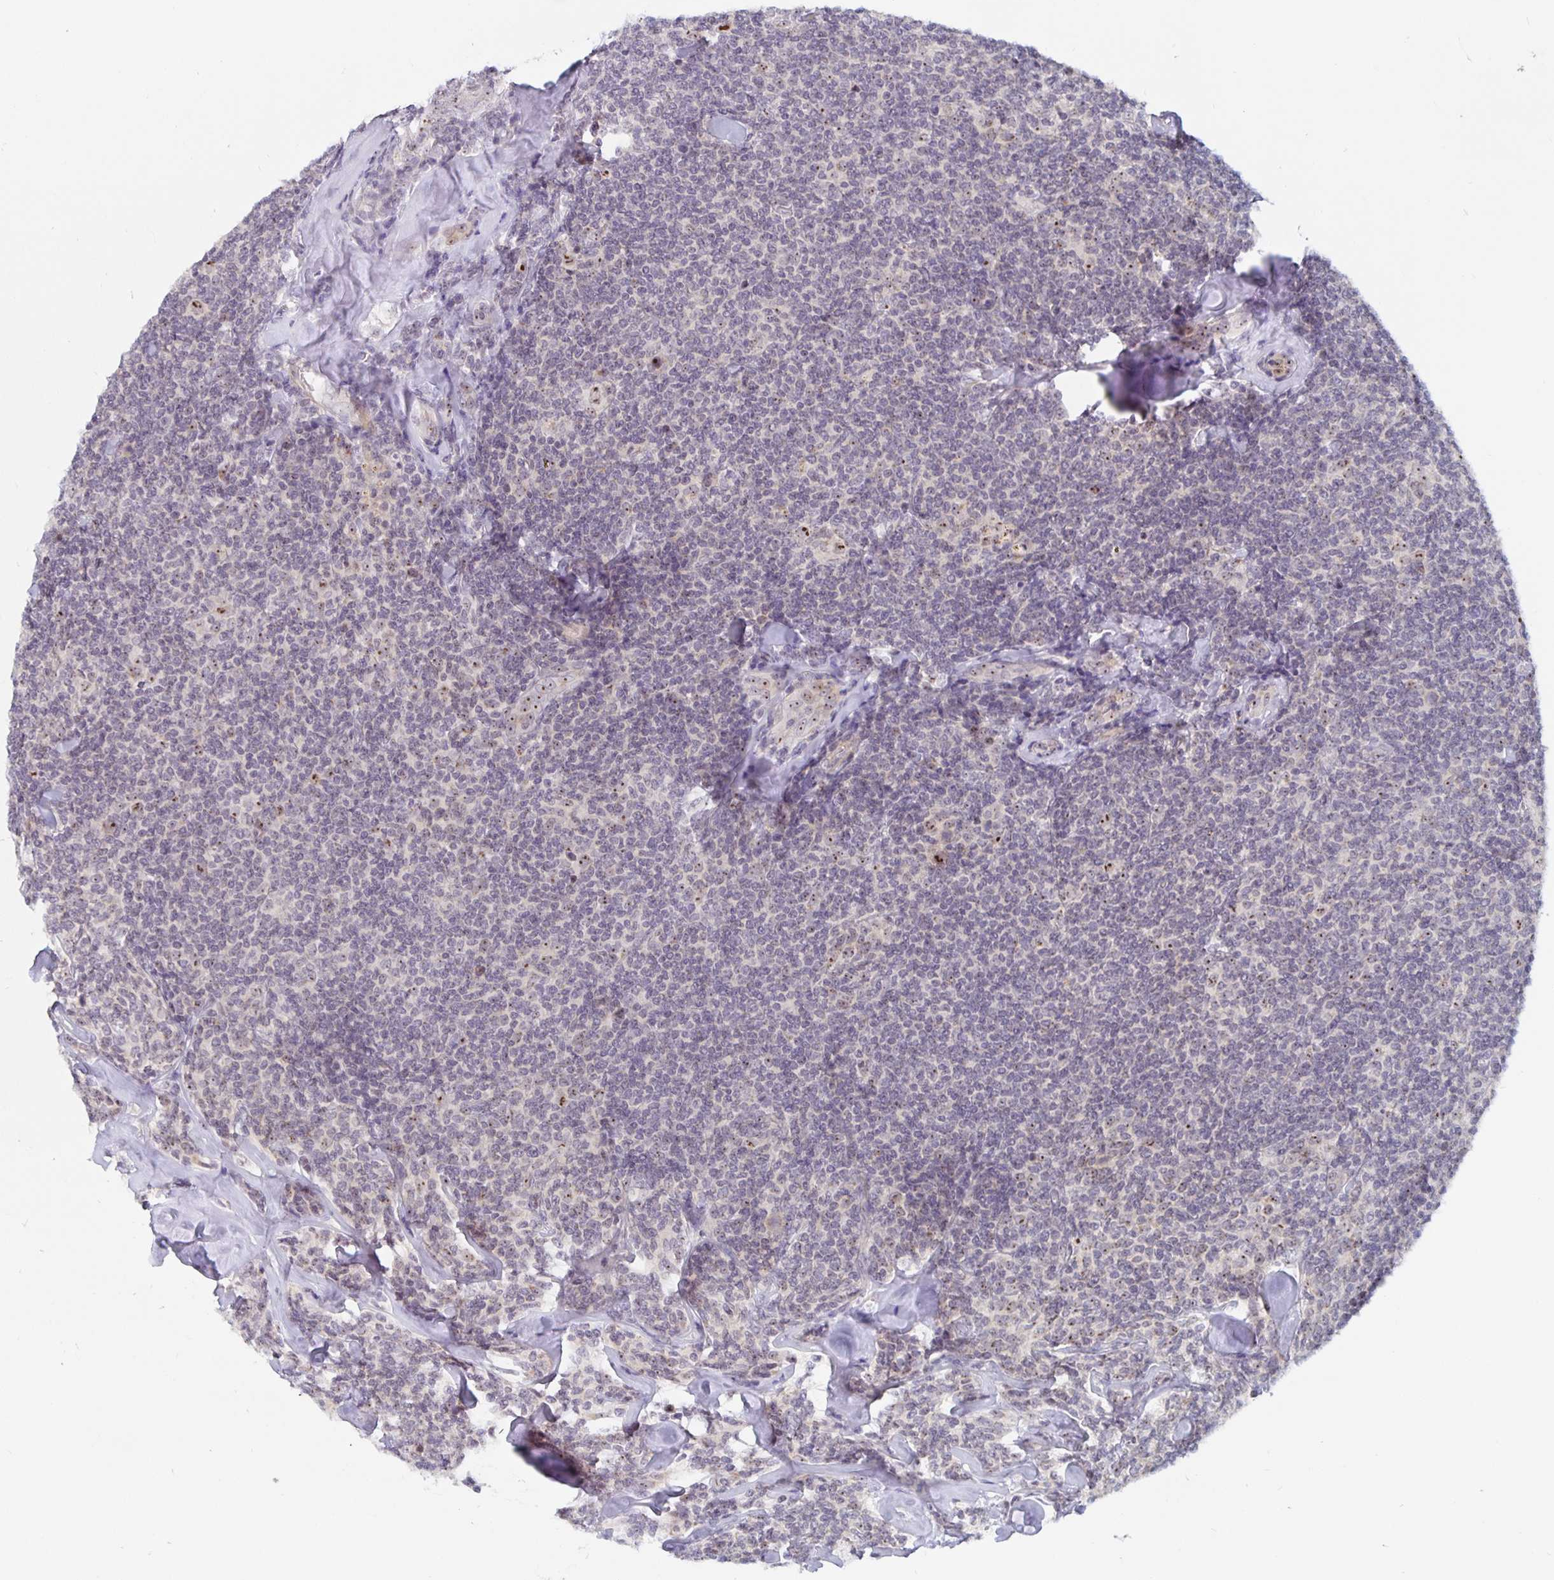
{"staining": {"intensity": "weak", "quantity": "25%-75%", "location": "nuclear"}, "tissue": "lymphoma", "cell_type": "Tumor cells", "image_type": "cancer", "snomed": [{"axis": "morphology", "description": "Malignant lymphoma, non-Hodgkin's type, Low grade"}, {"axis": "topography", "description": "Lymph node"}], "caption": "Weak nuclear protein expression is appreciated in approximately 25%-75% of tumor cells in lymphoma.", "gene": "NUP85", "patient": {"sex": "female", "age": 56}}